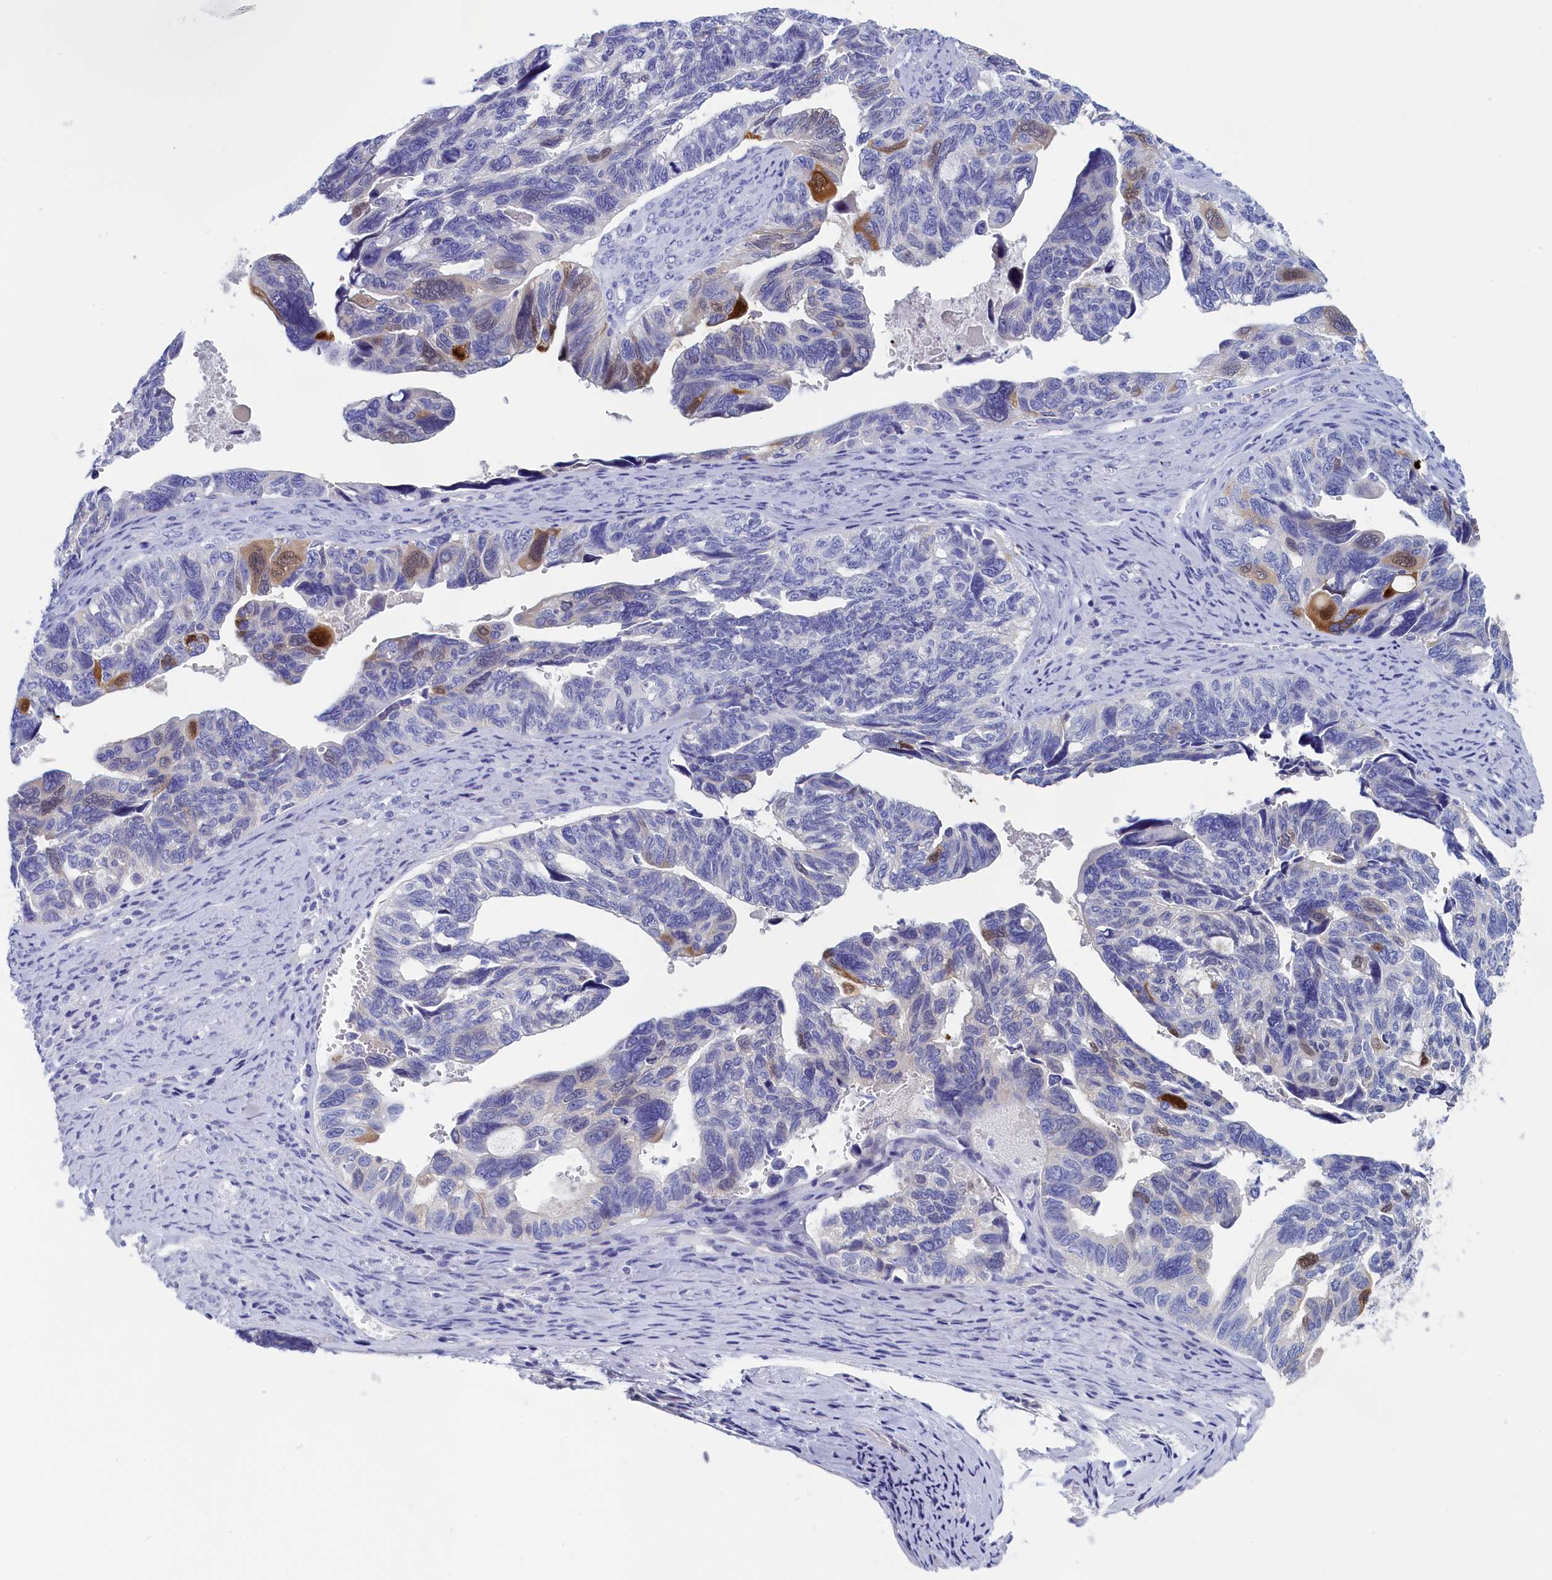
{"staining": {"intensity": "strong", "quantity": "<25%", "location": "cytoplasmic/membranous,nuclear"}, "tissue": "ovarian cancer", "cell_type": "Tumor cells", "image_type": "cancer", "snomed": [{"axis": "morphology", "description": "Cystadenocarcinoma, serous, NOS"}, {"axis": "topography", "description": "Ovary"}], "caption": "Tumor cells display strong cytoplasmic/membranous and nuclear staining in about <25% of cells in ovarian cancer.", "gene": "ANKRD2", "patient": {"sex": "female", "age": 79}}